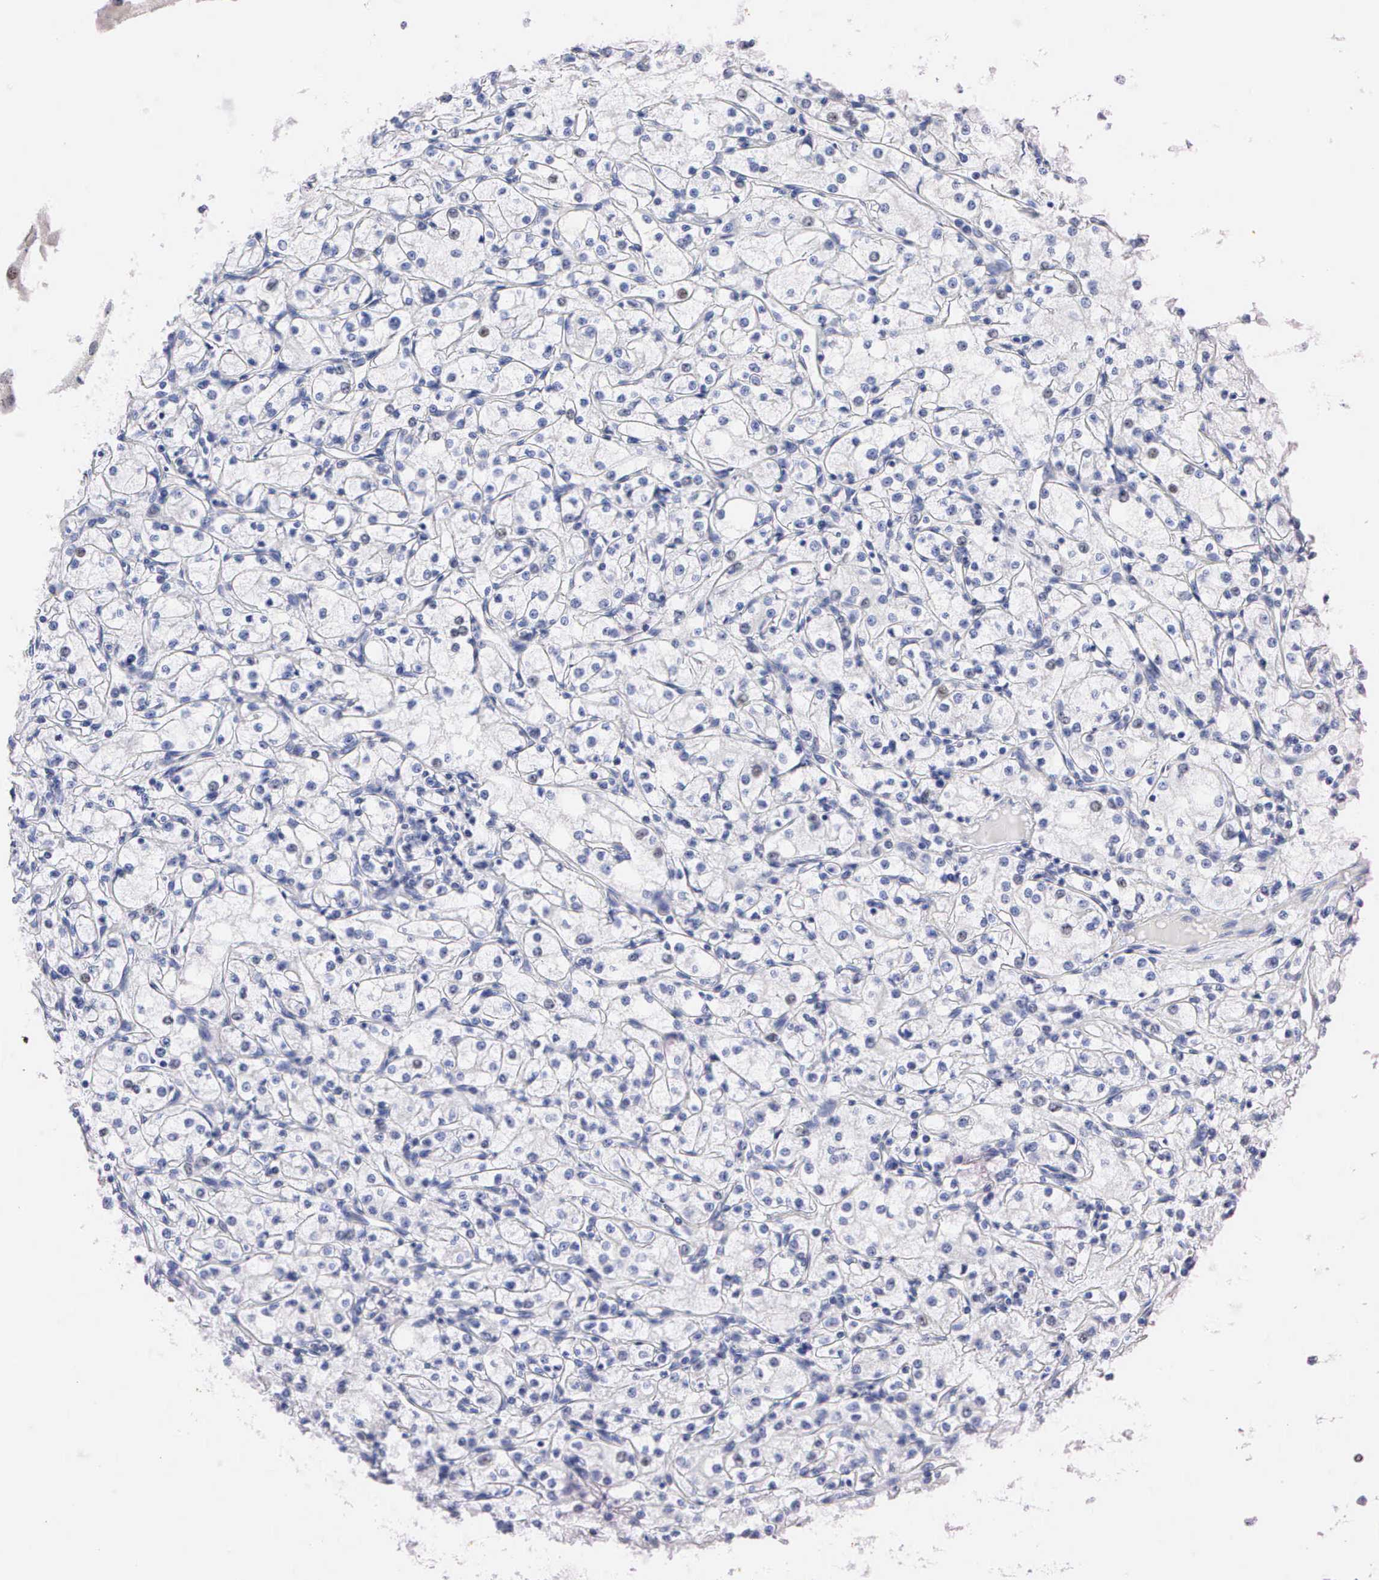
{"staining": {"intensity": "negative", "quantity": "none", "location": "none"}, "tissue": "renal cancer", "cell_type": "Tumor cells", "image_type": "cancer", "snomed": [{"axis": "morphology", "description": "Adenocarcinoma, NOS"}, {"axis": "topography", "description": "Kidney"}], "caption": "Tumor cells show no significant positivity in renal cancer (adenocarcinoma). (DAB immunohistochemistry, high magnification).", "gene": "PGR", "patient": {"sex": "male", "age": 61}}